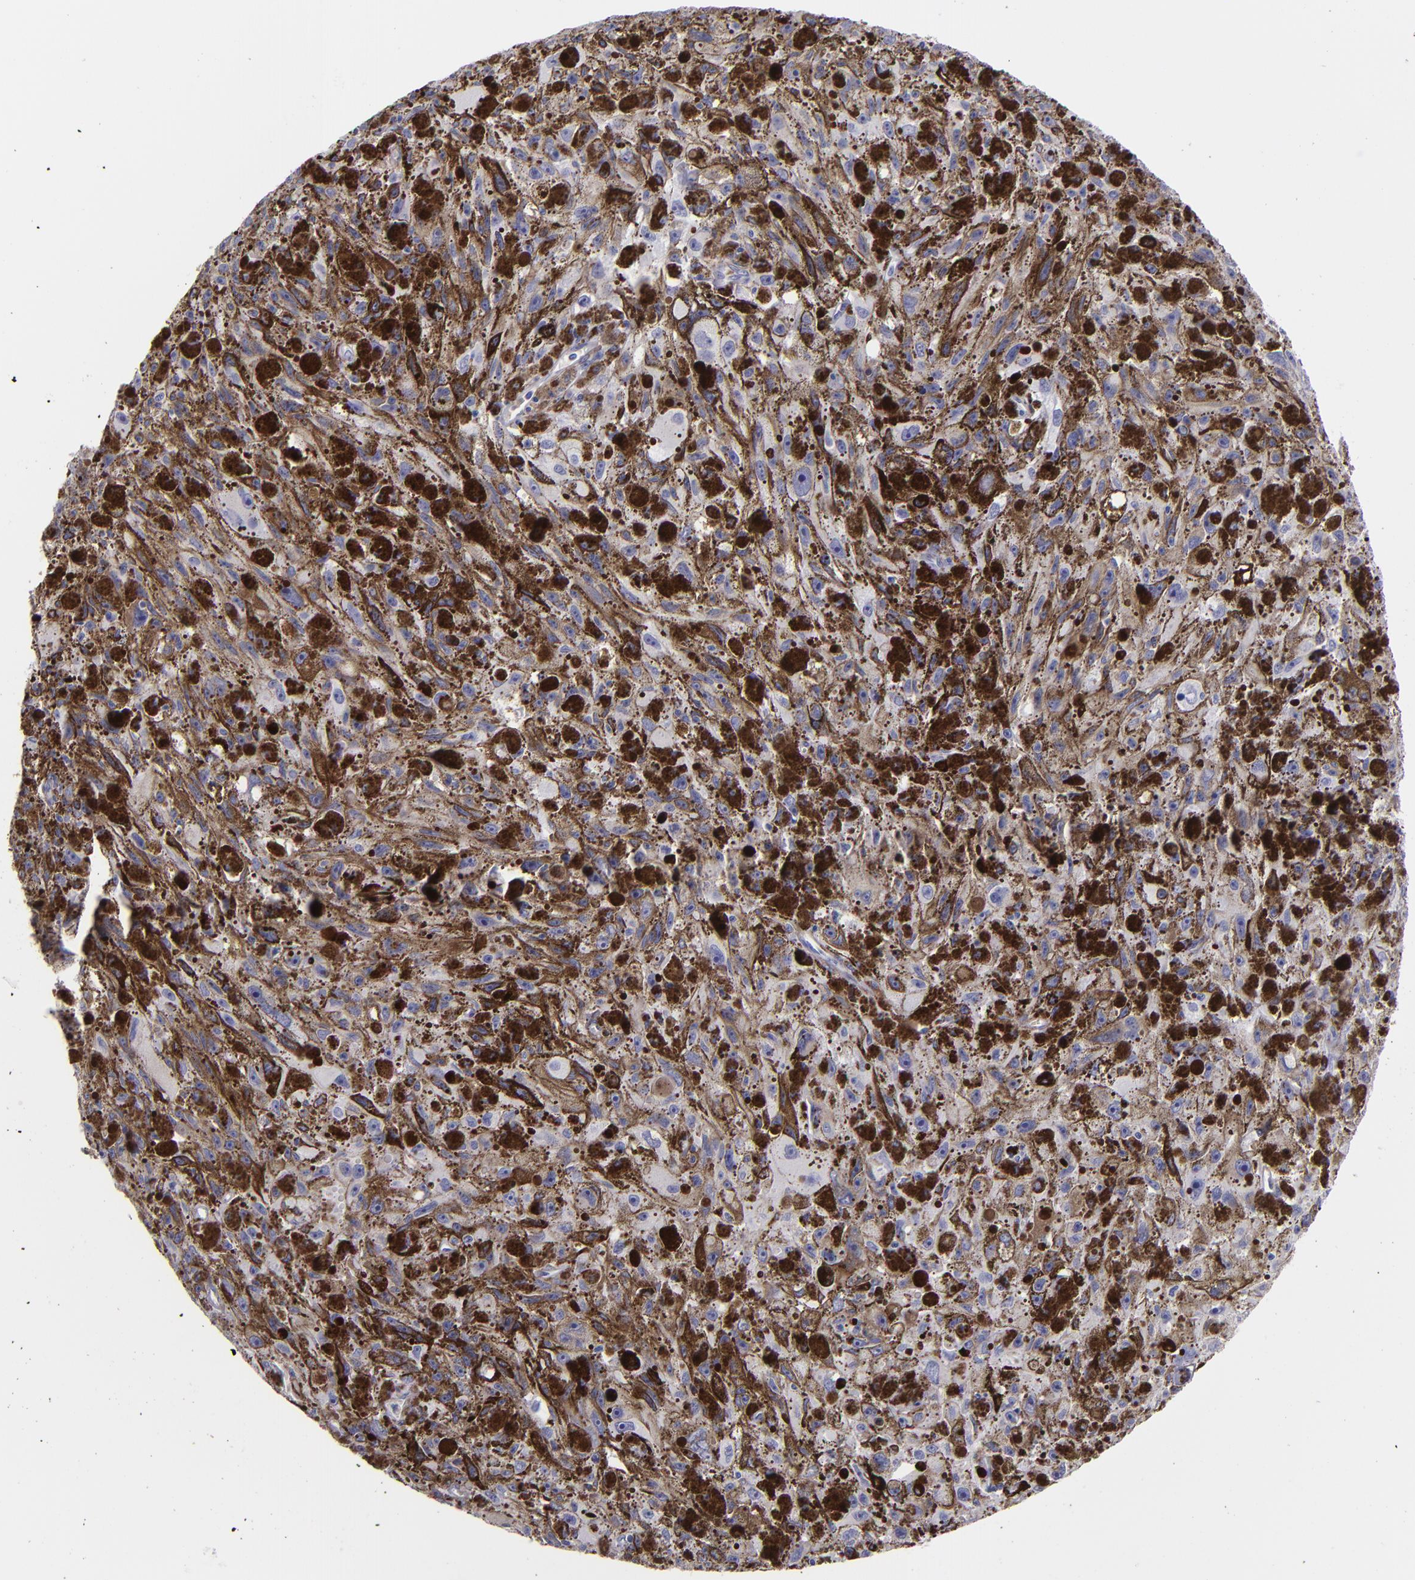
{"staining": {"intensity": "negative", "quantity": "none", "location": "none"}, "tissue": "melanoma", "cell_type": "Tumor cells", "image_type": "cancer", "snomed": [{"axis": "morphology", "description": "Malignant melanoma, NOS"}, {"axis": "topography", "description": "Skin"}], "caption": "Melanoma was stained to show a protein in brown. There is no significant positivity in tumor cells.", "gene": "ANPEP", "patient": {"sex": "female", "age": 104}}